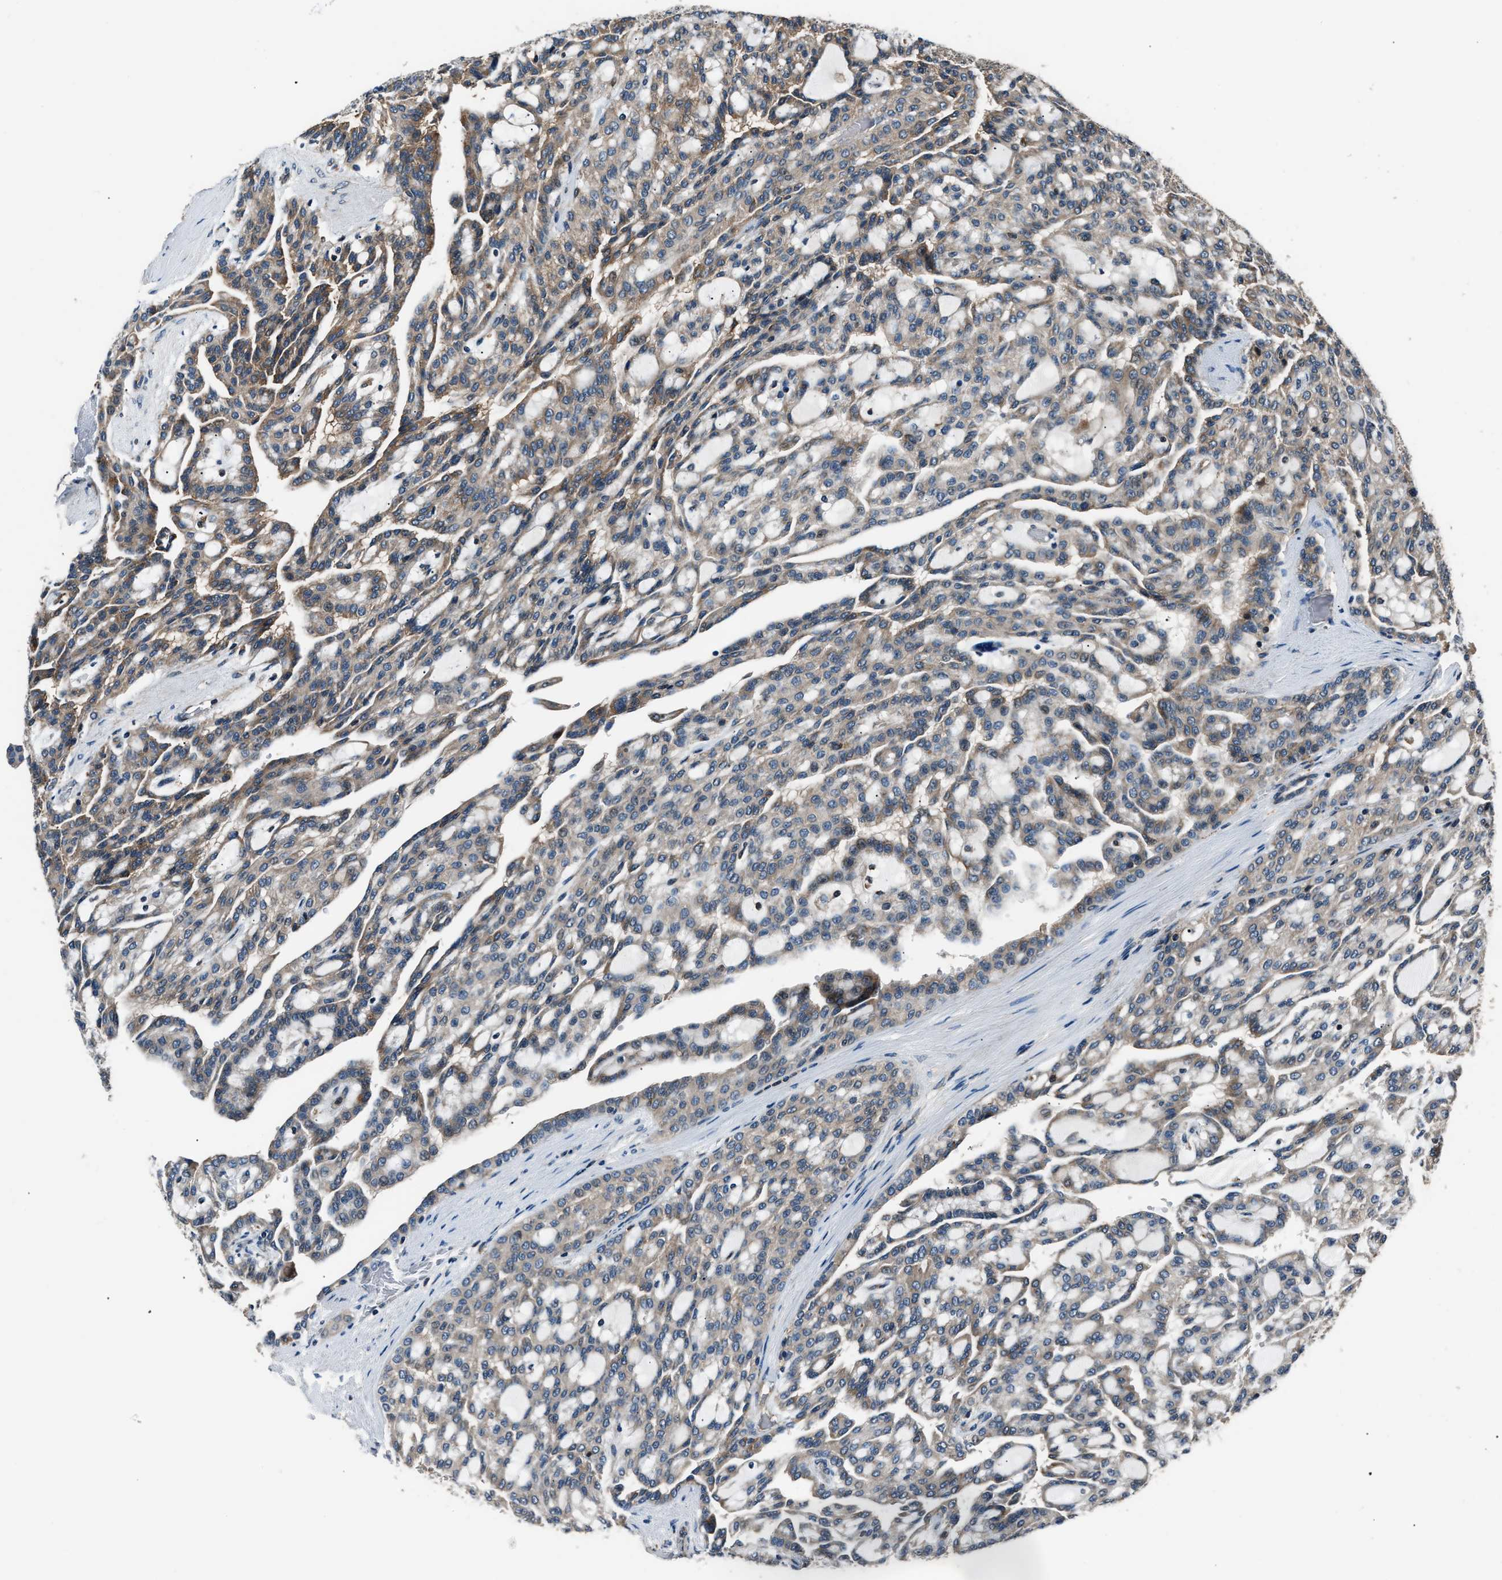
{"staining": {"intensity": "moderate", "quantity": "25%-75%", "location": "cytoplasmic/membranous"}, "tissue": "renal cancer", "cell_type": "Tumor cells", "image_type": "cancer", "snomed": [{"axis": "morphology", "description": "Adenocarcinoma, NOS"}, {"axis": "topography", "description": "Kidney"}], "caption": "Renal cancer stained with immunohistochemistry displays moderate cytoplasmic/membranous positivity in about 25%-75% of tumor cells. (Stains: DAB in brown, nuclei in blue, Microscopy: brightfield microscopy at high magnification).", "gene": "IMPDH2", "patient": {"sex": "male", "age": 63}}